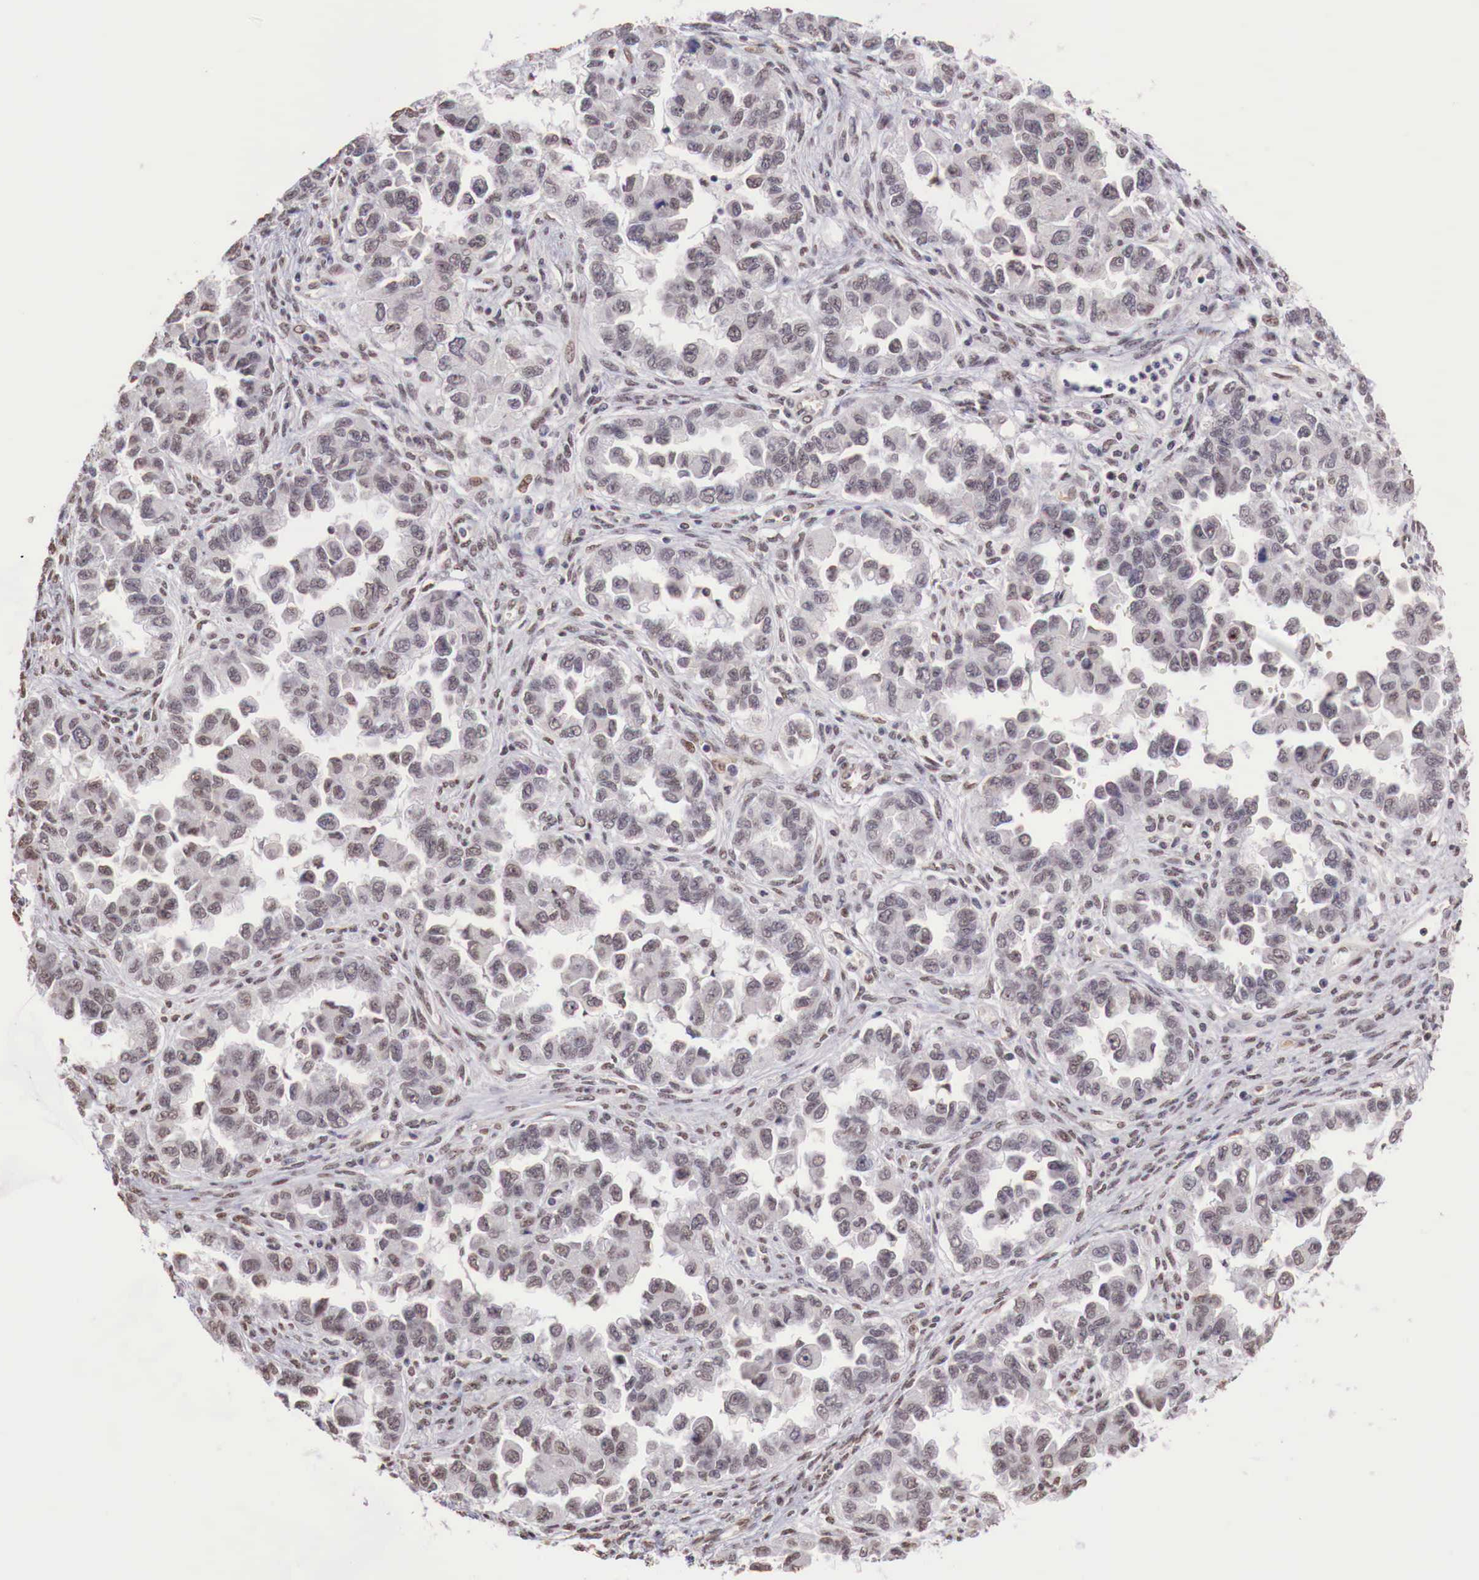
{"staining": {"intensity": "moderate", "quantity": "25%-75%", "location": "nuclear"}, "tissue": "ovarian cancer", "cell_type": "Tumor cells", "image_type": "cancer", "snomed": [{"axis": "morphology", "description": "Cystadenocarcinoma, serous, NOS"}, {"axis": "topography", "description": "Ovary"}], "caption": "Protein analysis of ovarian cancer tissue displays moderate nuclear expression in approximately 25%-75% of tumor cells. (DAB (3,3'-diaminobenzidine) IHC, brown staining for protein, blue staining for nuclei).", "gene": "FOXP2", "patient": {"sex": "female", "age": 84}}